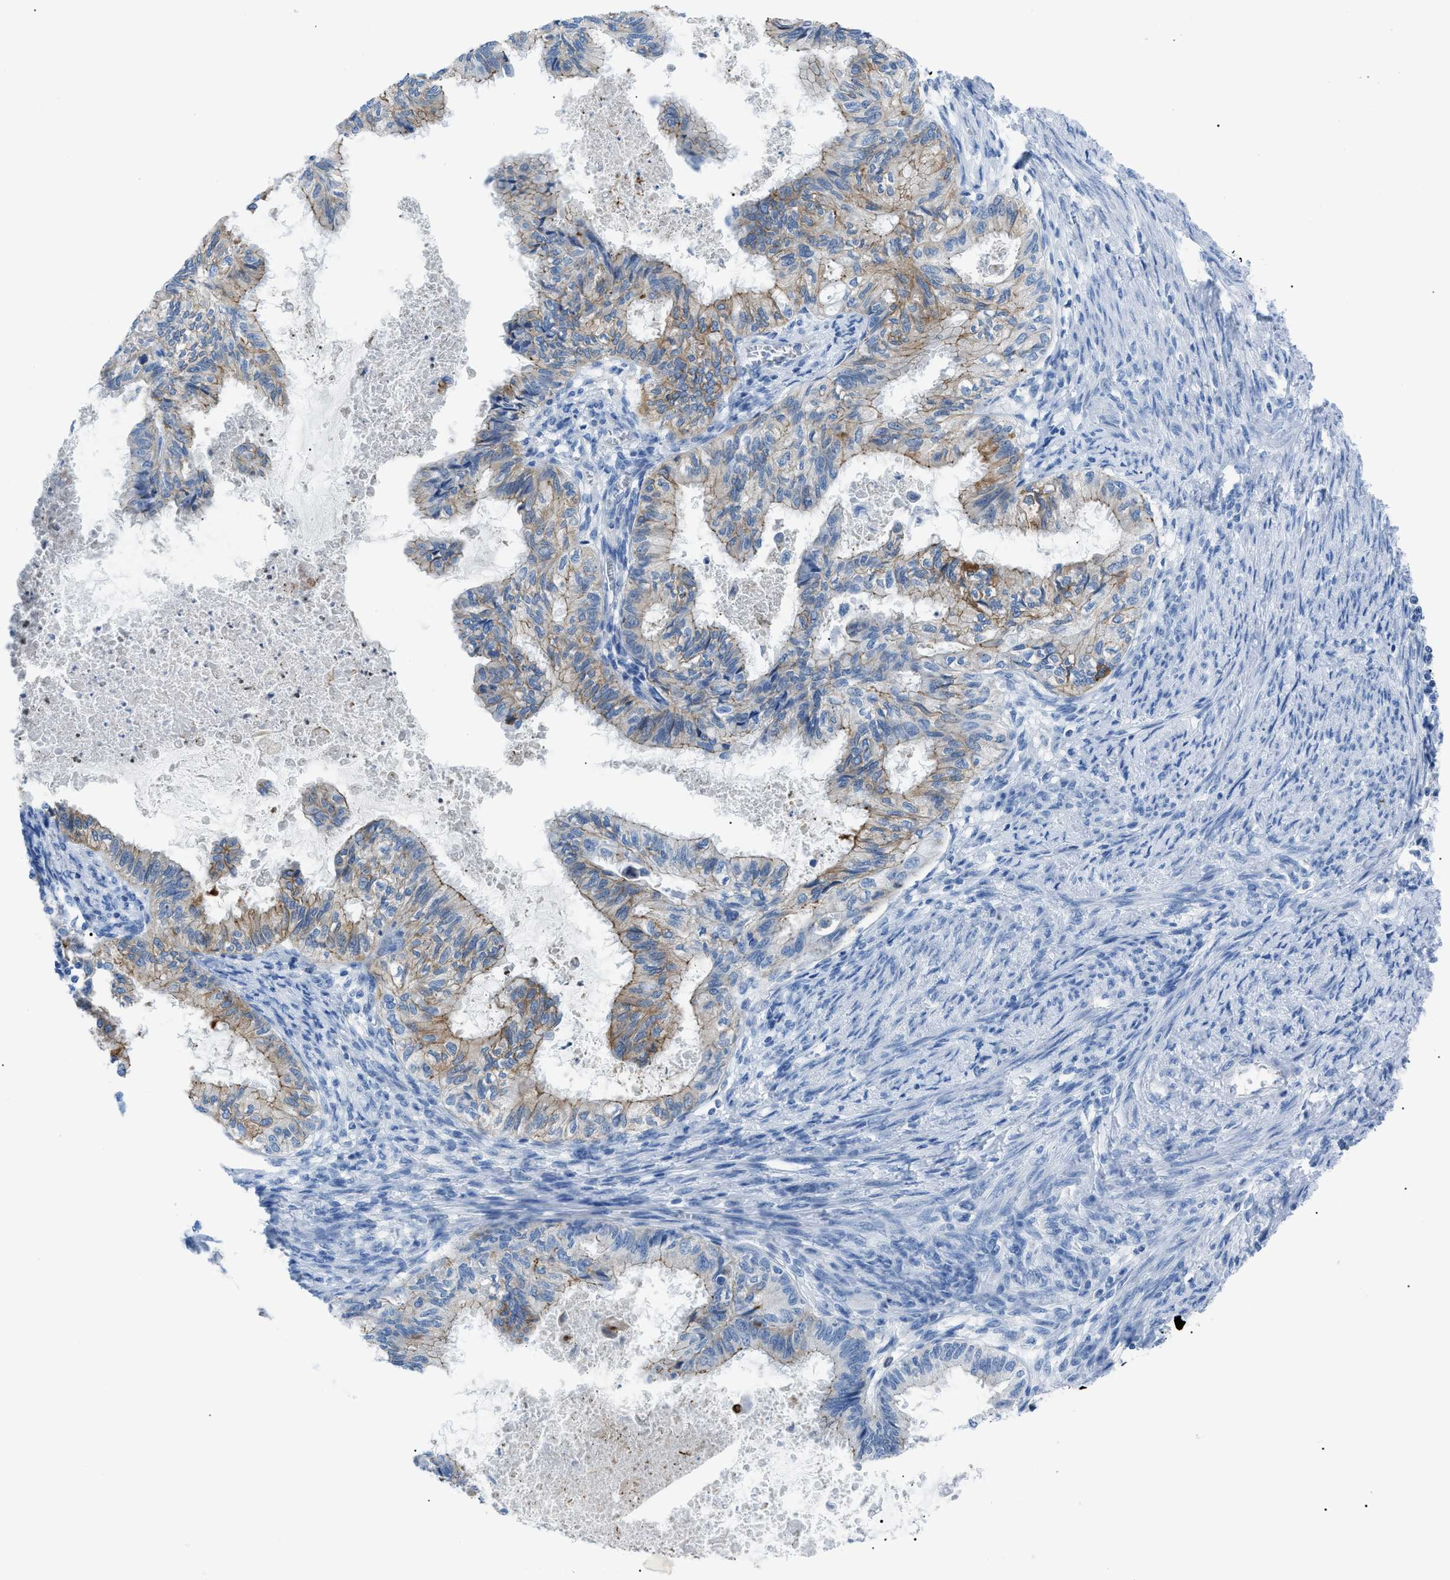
{"staining": {"intensity": "moderate", "quantity": "25%-75%", "location": "cytoplasmic/membranous"}, "tissue": "cervical cancer", "cell_type": "Tumor cells", "image_type": "cancer", "snomed": [{"axis": "morphology", "description": "Normal tissue, NOS"}, {"axis": "morphology", "description": "Adenocarcinoma, NOS"}, {"axis": "topography", "description": "Cervix"}, {"axis": "topography", "description": "Endometrium"}], "caption": "IHC staining of cervical adenocarcinoma, which displays medium levels of moderate cytoplasmic/membranous staining in approximately 25%-75% of tumor cells indicating moderate cytoplasmic/membranous protein positivity. The staining was performed using DAB (brown) for protein detection and nuclei were counterstained in hematoxylin (blue).", "gene": "ZDHHC24", "patient": {"sex": "female", "age": 86}}